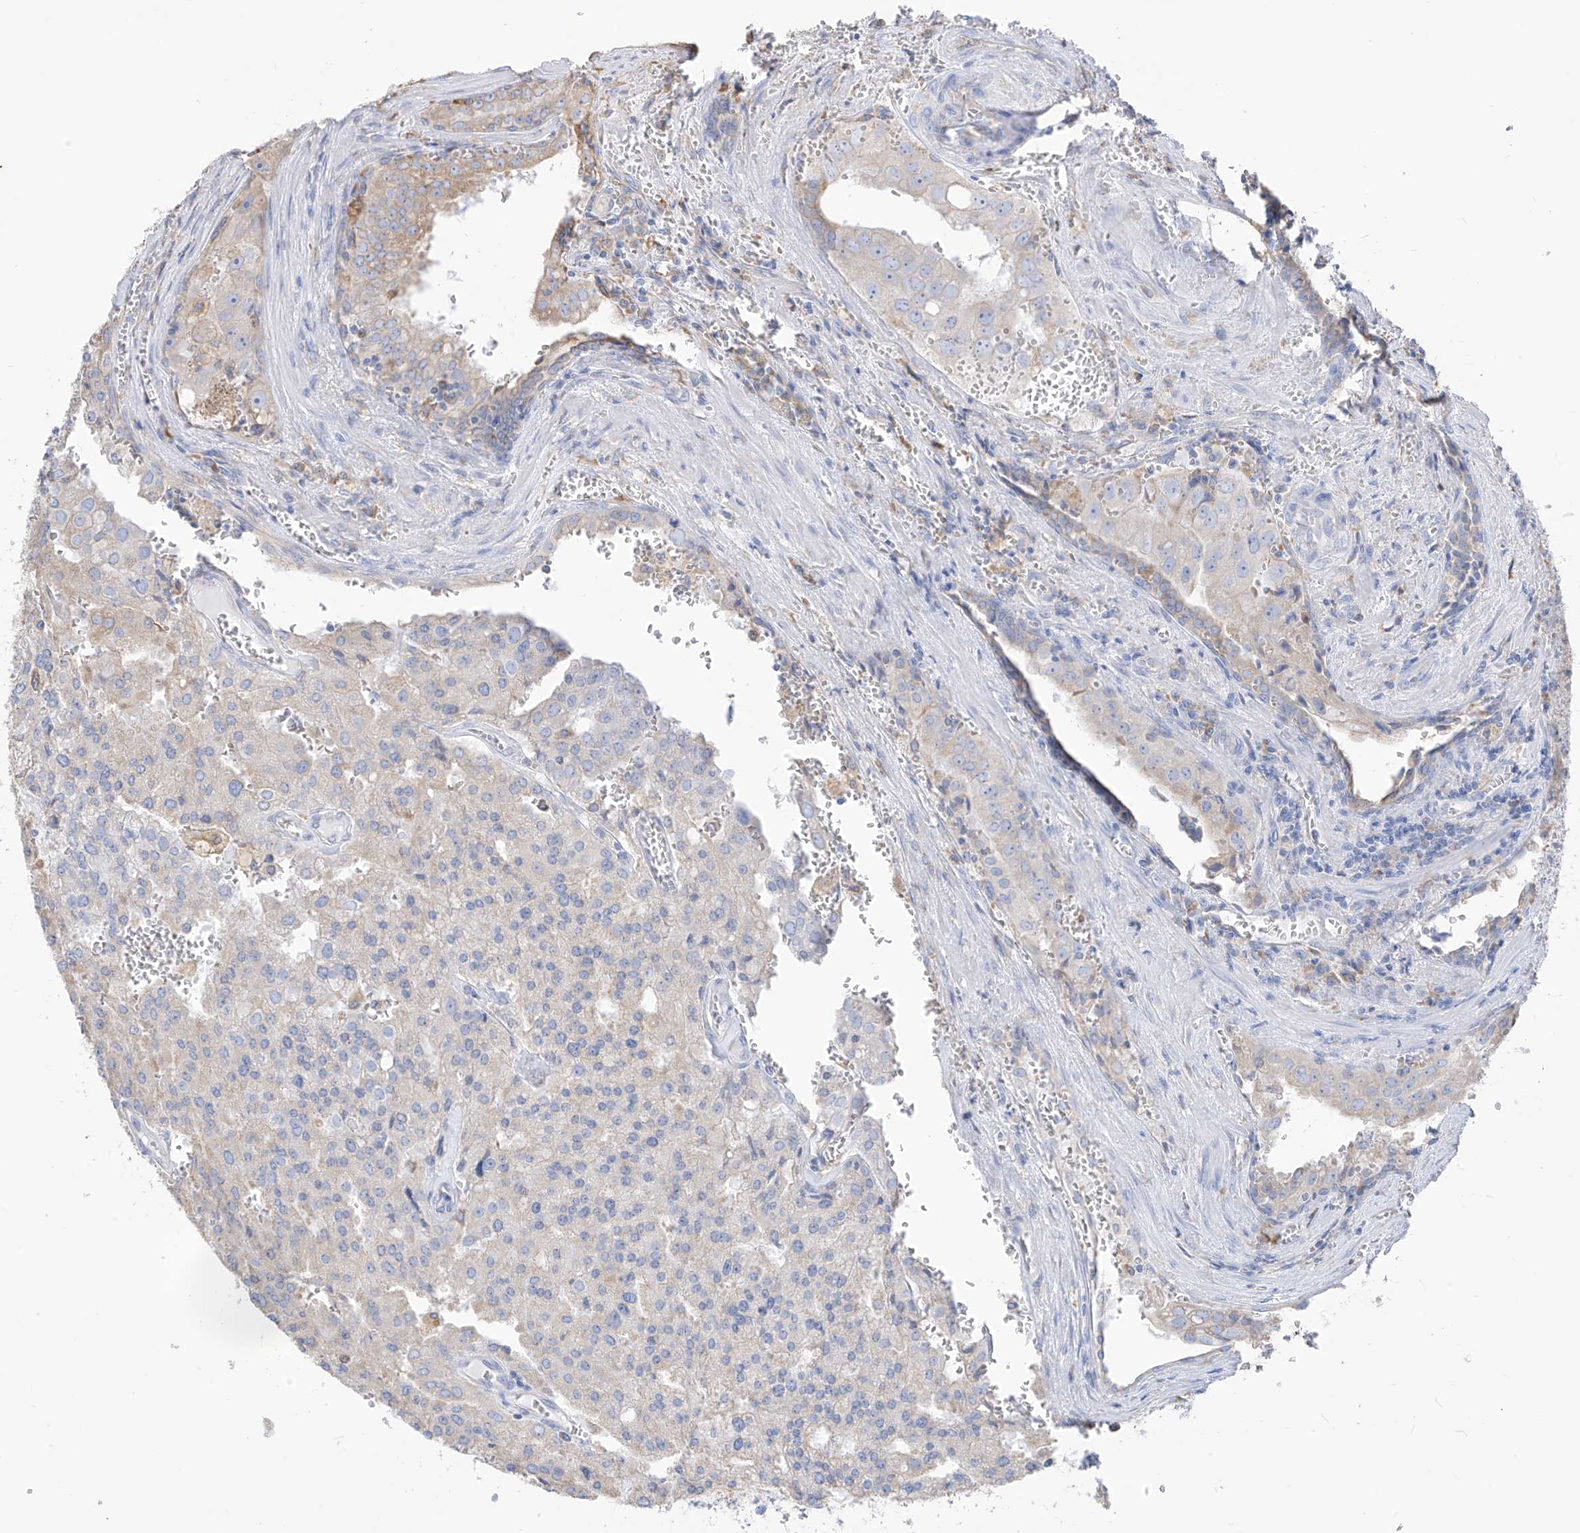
{"staining": {"intensity": "weak", "quantity": "25%-75%", "location": "cytoplasmic/membranous"}, "tissue": "prostate cancer", "cell_type": "Tumor cells", "image_type": "cancer", "snomed": [{"axis": "morphology", "description": "Adenocarcinoma, High grade"}, {"axis": "topography", "description": "Prostate"}], "caption": "DAB (3,3'-diaminobenzidine) immunohistochemical staining of human prostate adenocarcinoma (high-grade) exhibits weak cytoplasmic/membranous protein expression in about 25%-75% of tumor cells.", "gene": "PDIA6", "patient": {"sex": "male", "age": 68}}